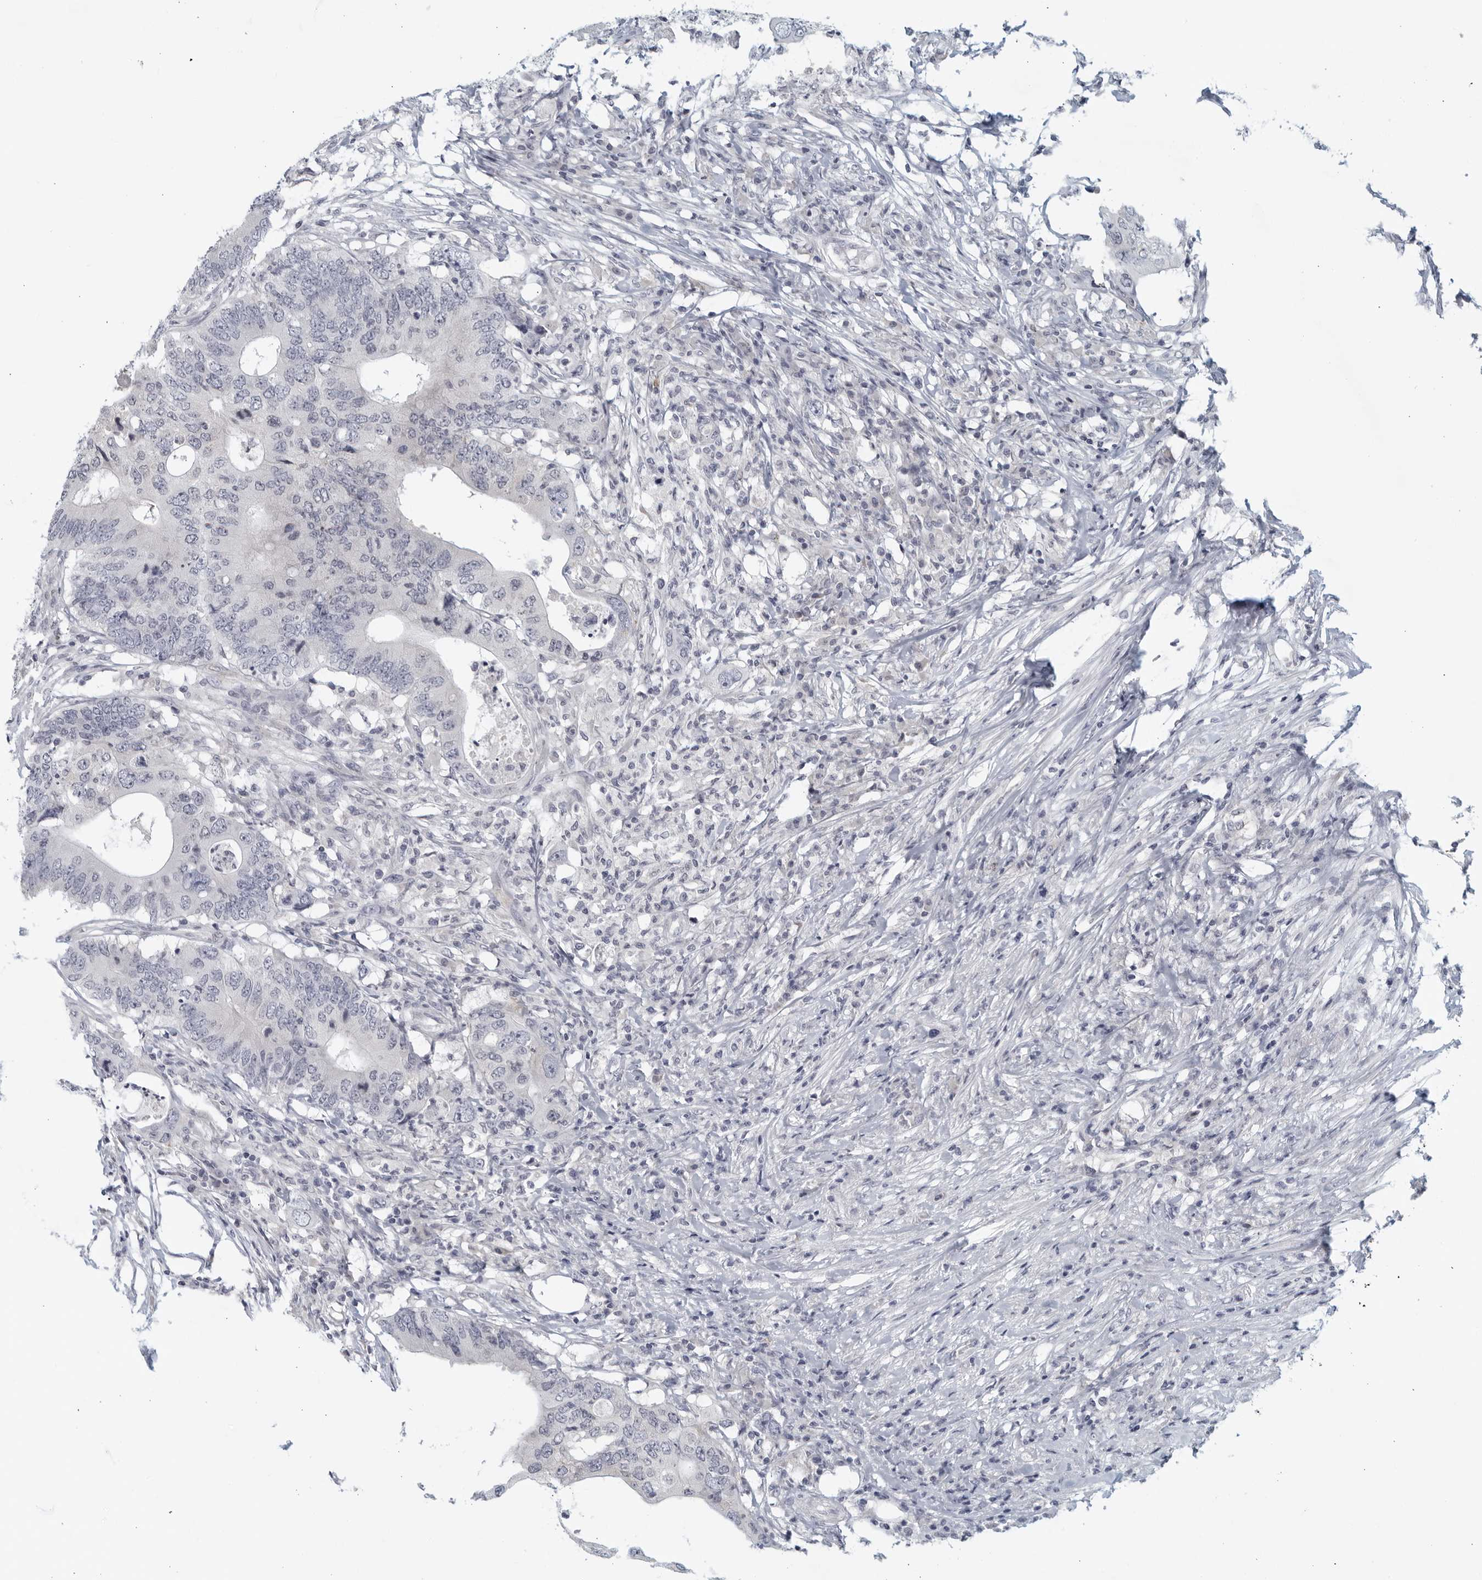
{"staining": {"intensity": "negative", "quantity": "none", "location": "none"}, "tissue": "colorectal cancer", "cell_type": "Tumor cells", "image_type": "cancer", "snomed": [{"axis": "morphology", "description": "Adenocarcinoma, NOS"}, {"axis": "topography", "description": "Colon"}], "caption": "Human colorectal cancer (adenocarcinoma) stained for a protein using immunohistochemistry exhibits no positivity in tumor cells.", "gene": "MATN1", "patient": {"sex": "male", "age": 71}}